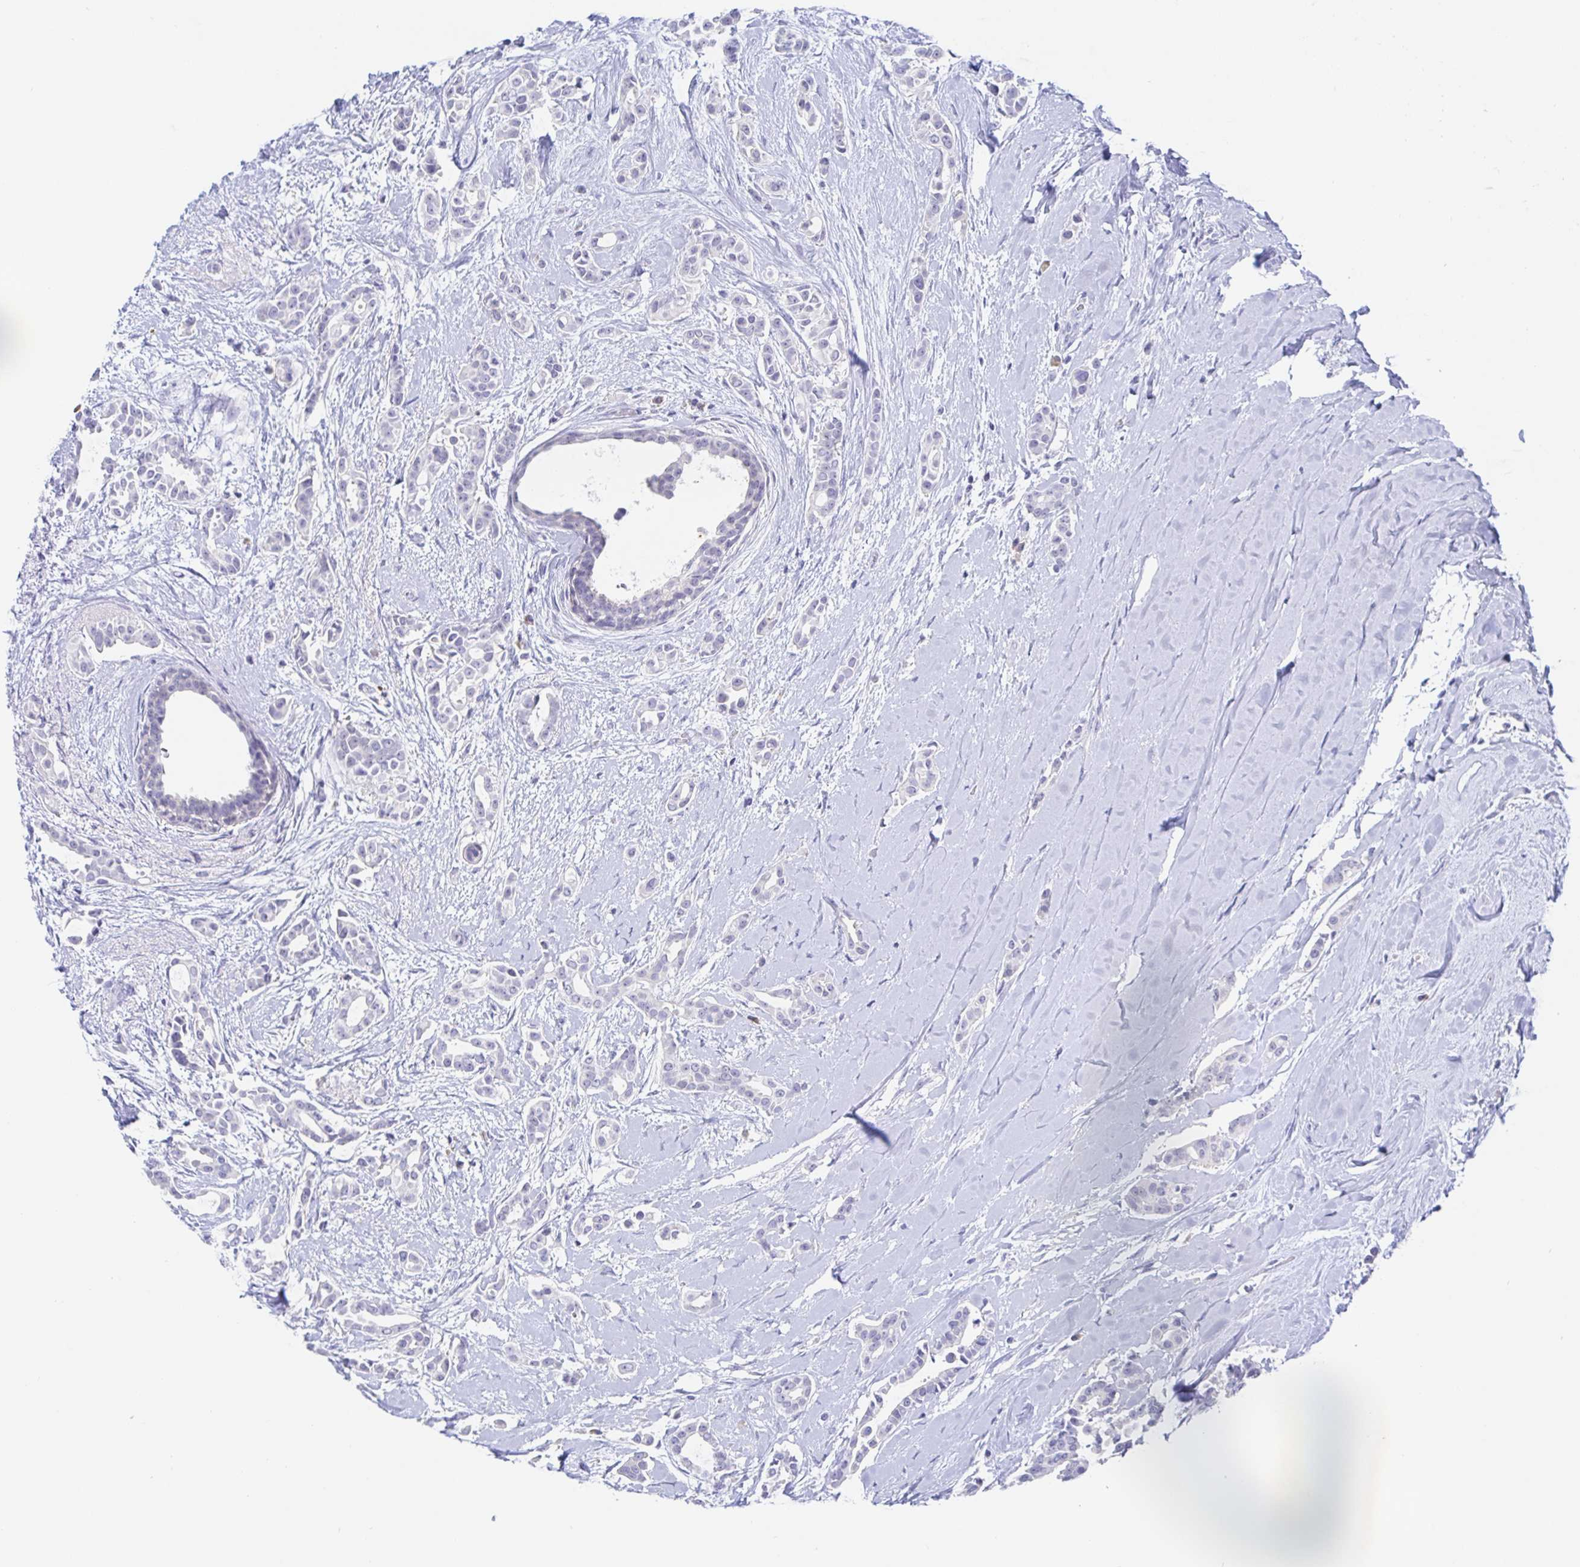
{"staining": {"intensity": "negative", "quantity": "none", "location": "none"}, "tissue": "breast cancer", "cell_type": "Tumor cells", "image_type": "cancer", "snomed": [{"axis": "morphology", "description": "Duct carcinoma"}, {"axis": "topography", "description": "Breast"}], "caption": "Tumor cells are negative for protein expression in human intraductal carcinoma (breast).", "gene": "SIAH3", "patient": {"sex": "female", "age": 64}}